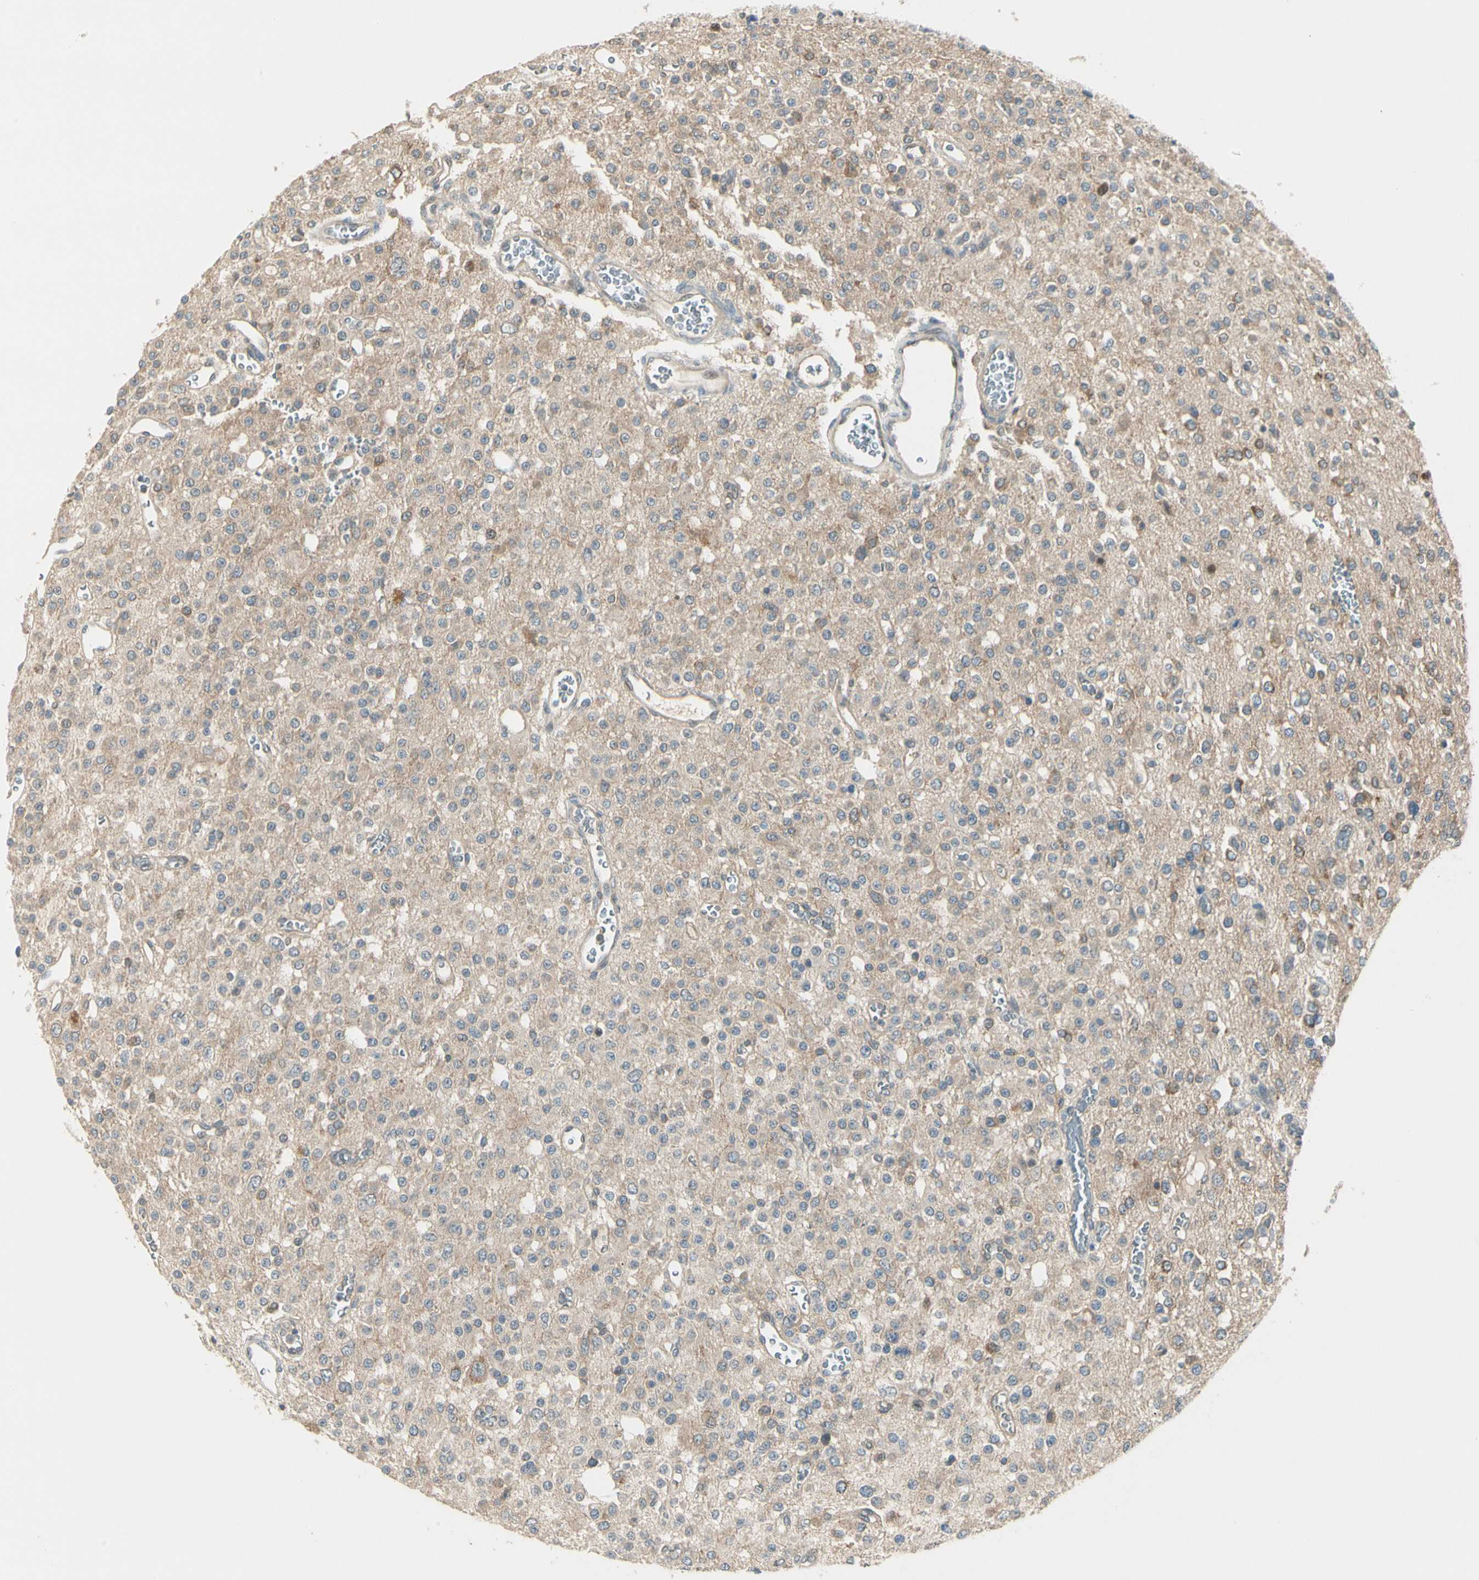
{"staining": {"intensity": "moderate", "quantity": "<25%", "location": "cytoplasmic/membranous"}, "tissue": "glioma", "cell_type": "Tumor cells", "image_type": "cancer", "snomed": [{"axis": "morphology", "description": "Glioma, malignant, Low grade"}, {"axis": "topography", "description": "Brain"}], "caption": "Immunohistochemical staining of human glioma exhibits low levels of moderate cytoplasmic/membranous expression in approximately <25% of tumor cells.", "gene": "PCDHB15", "patient": {"sex": "male", "age": 38}}